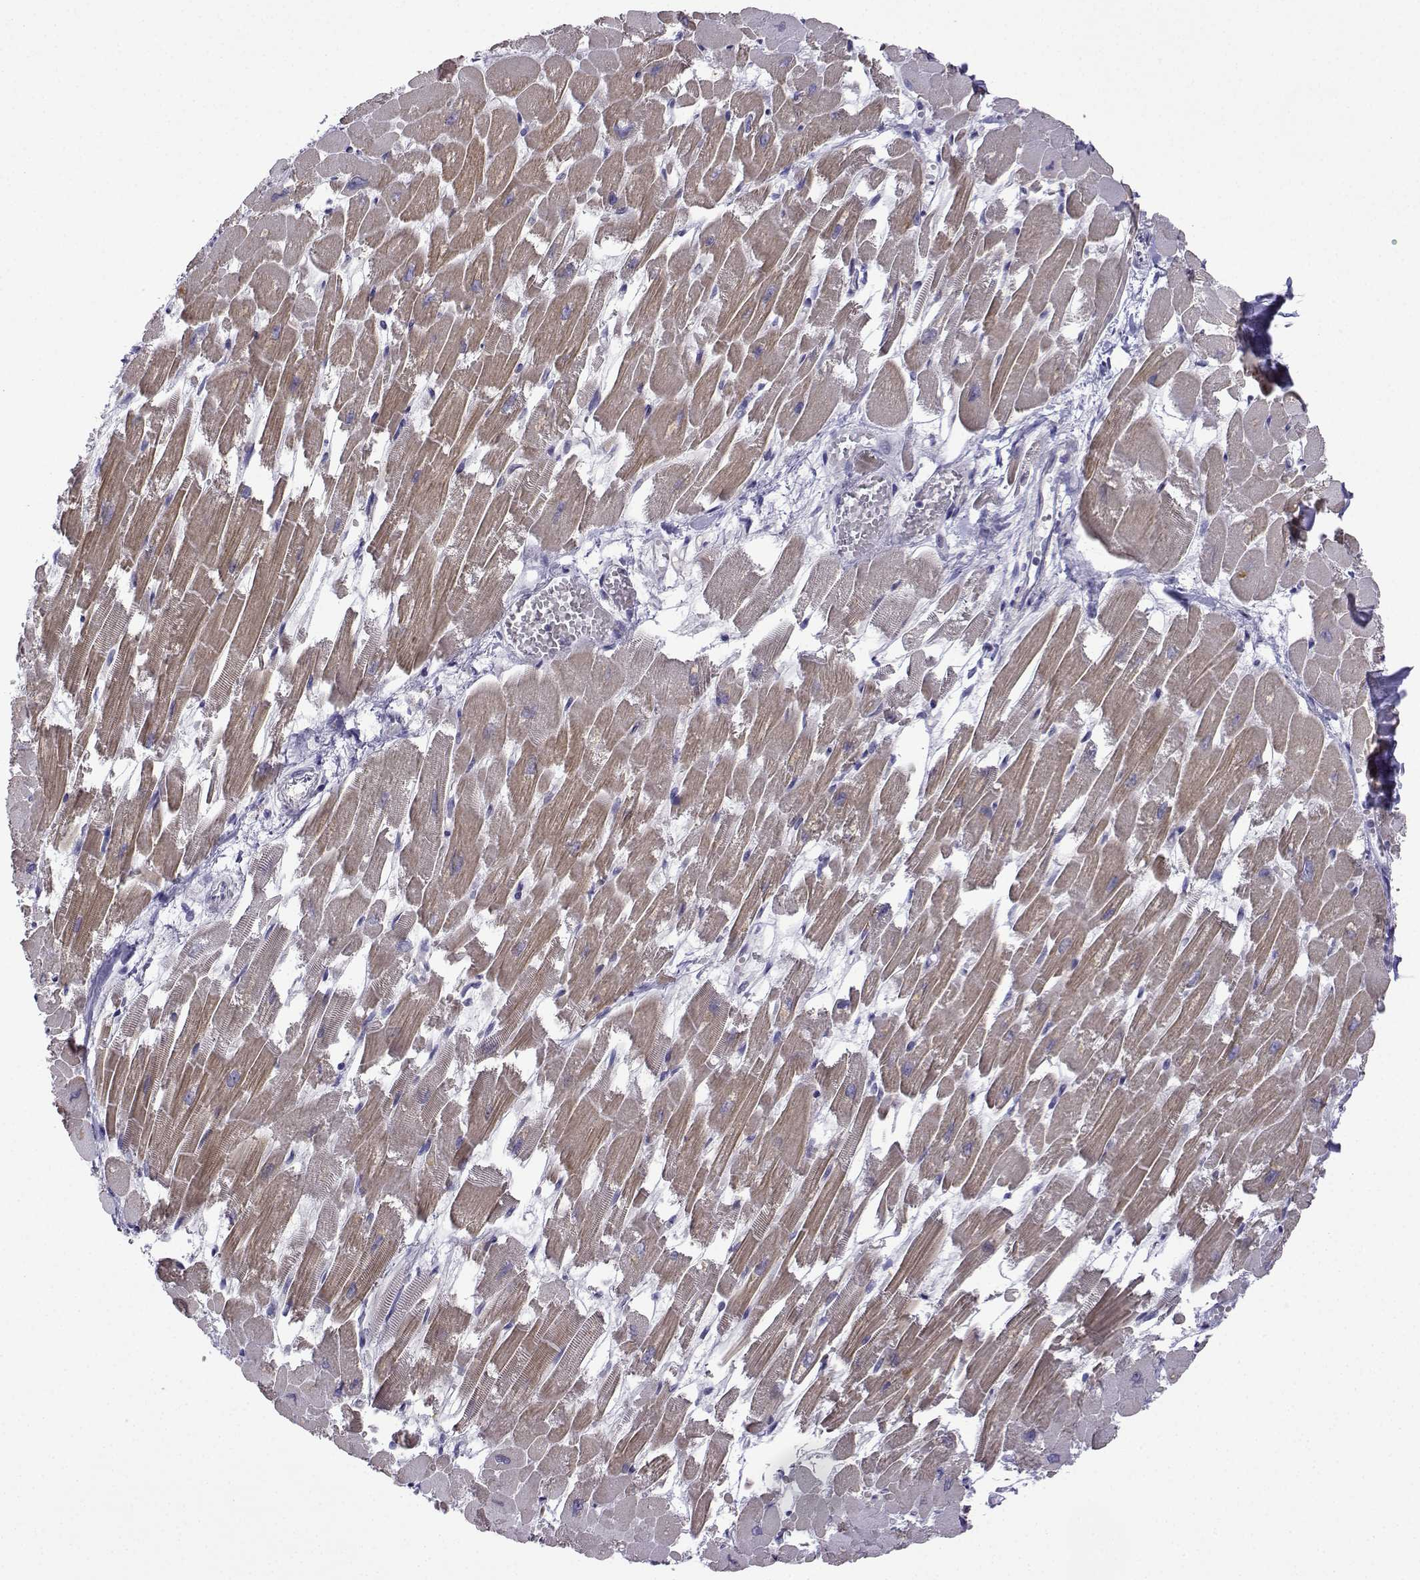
{"staining": {"intensity": "moderate", "quantity": "25%-75%", "location": "cytoplasmic/membranous"}, "tissue": "heart muscle", "cell_type": "Cardiomyocytes", "image_type": "normal", "snomed": [{"axis": "morphology", "description": "Normal tissue, NOS"}, {"axis": "topography", "description": "Heart"}], "caption": "A histopathology image of human heart muscle stained for a protein shows moderate cytoplasmic/membranous brown staining in cardiomyocytes. (DAB (3,3'-diaminobenzidine) = brown stain, brightfield microscopy at high magnification).", "gene": "INCENP", "patient": {"sex": "female", "age": 52}}